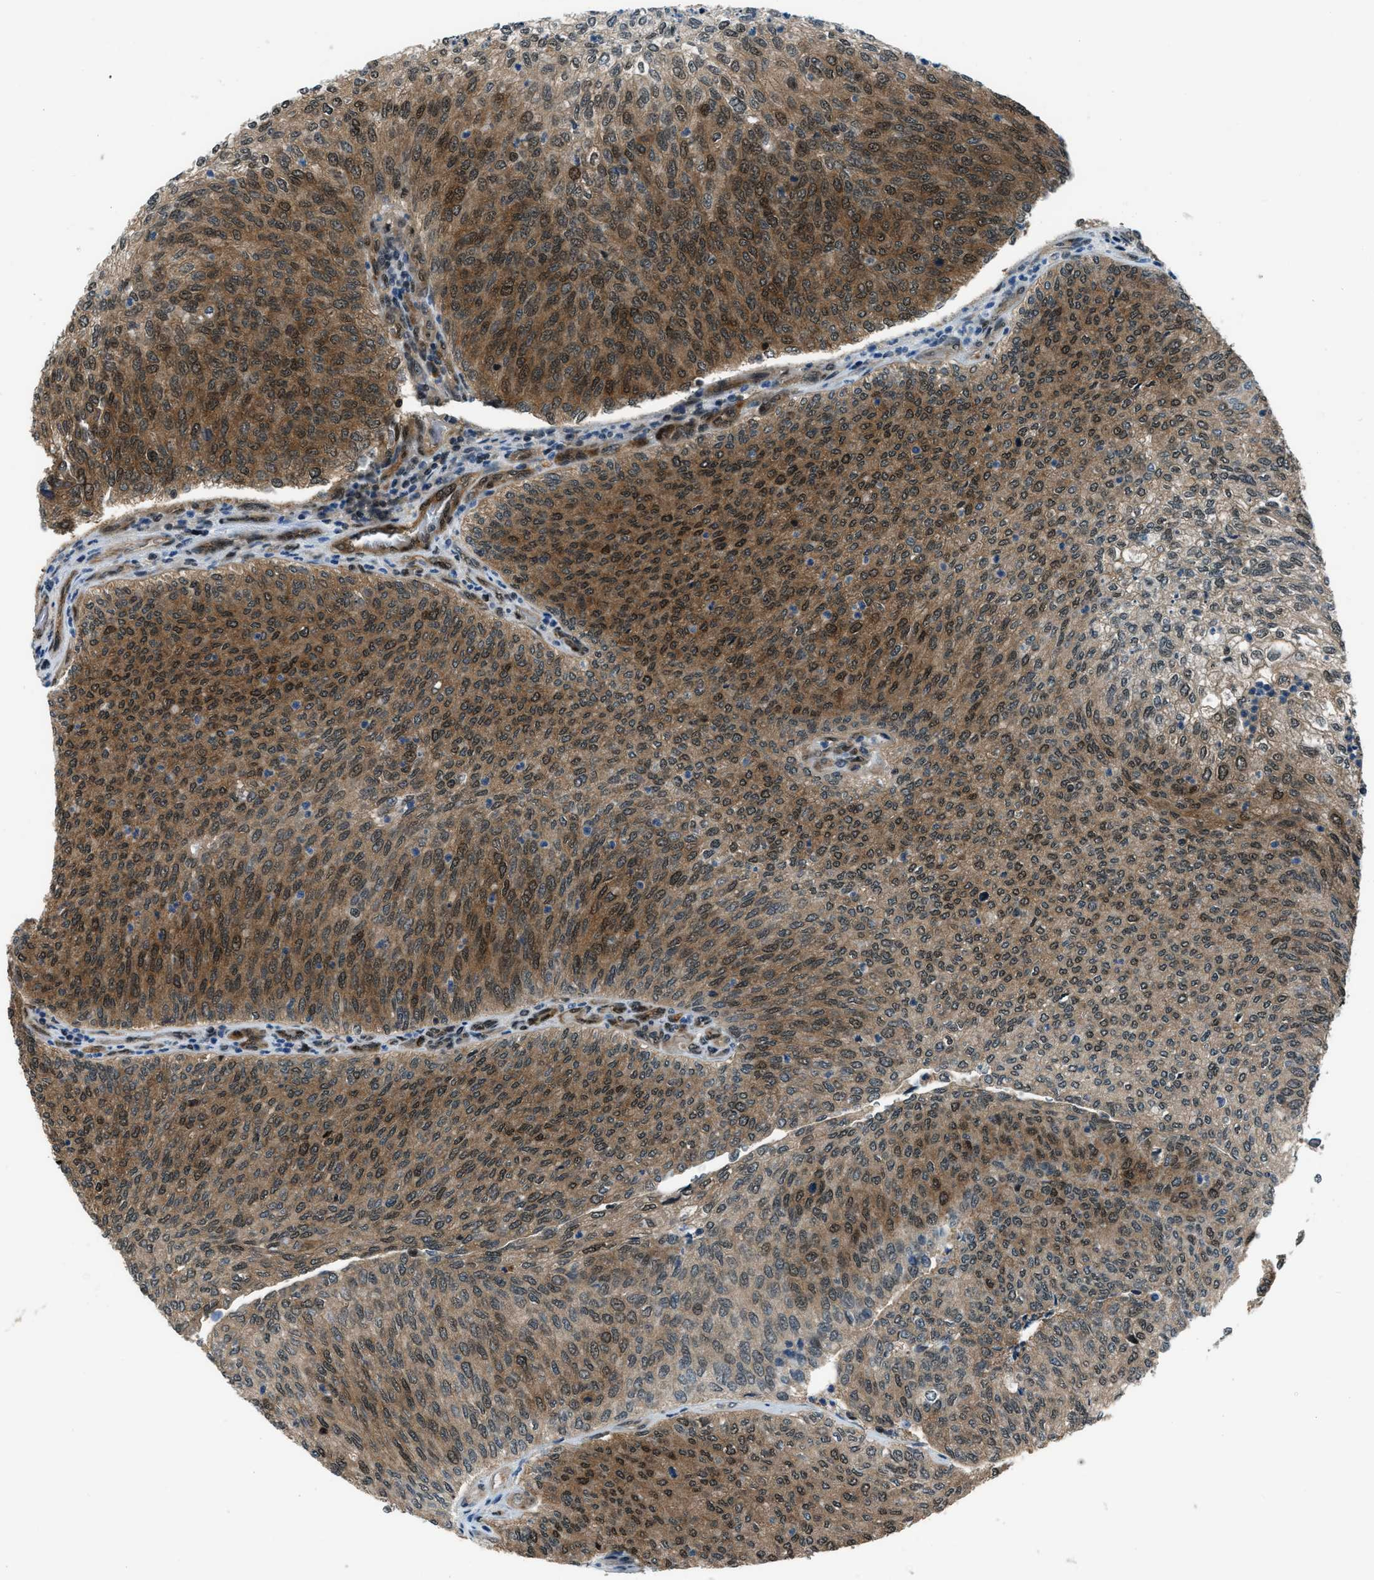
{"staining": {"intensity": "moderate", "quantity": ">75%", "location": "cytoplasmic/membranous,nuclear"}, "tissue": "urothelial cancer", "cell_type": "Tumor cells", "image_type": "cancer", "snomed": [{"axis": "morphology", "description": "Urothelial carcinoma, Low grade"}, {"axis": "topography", "description": "Urinary bladder"}], "caption": "High-magnification brightfield microscopy of urothelial cancer stained with DAB (brown) and counterstained with hematoxylin (blue). tumor cells exhibit moderate cytoplasmic/membranous and nuclear staining is present in approximately>75% of cells.", "gene": "NUDCD3", "patient": {"sex": "female", "age": 79}}